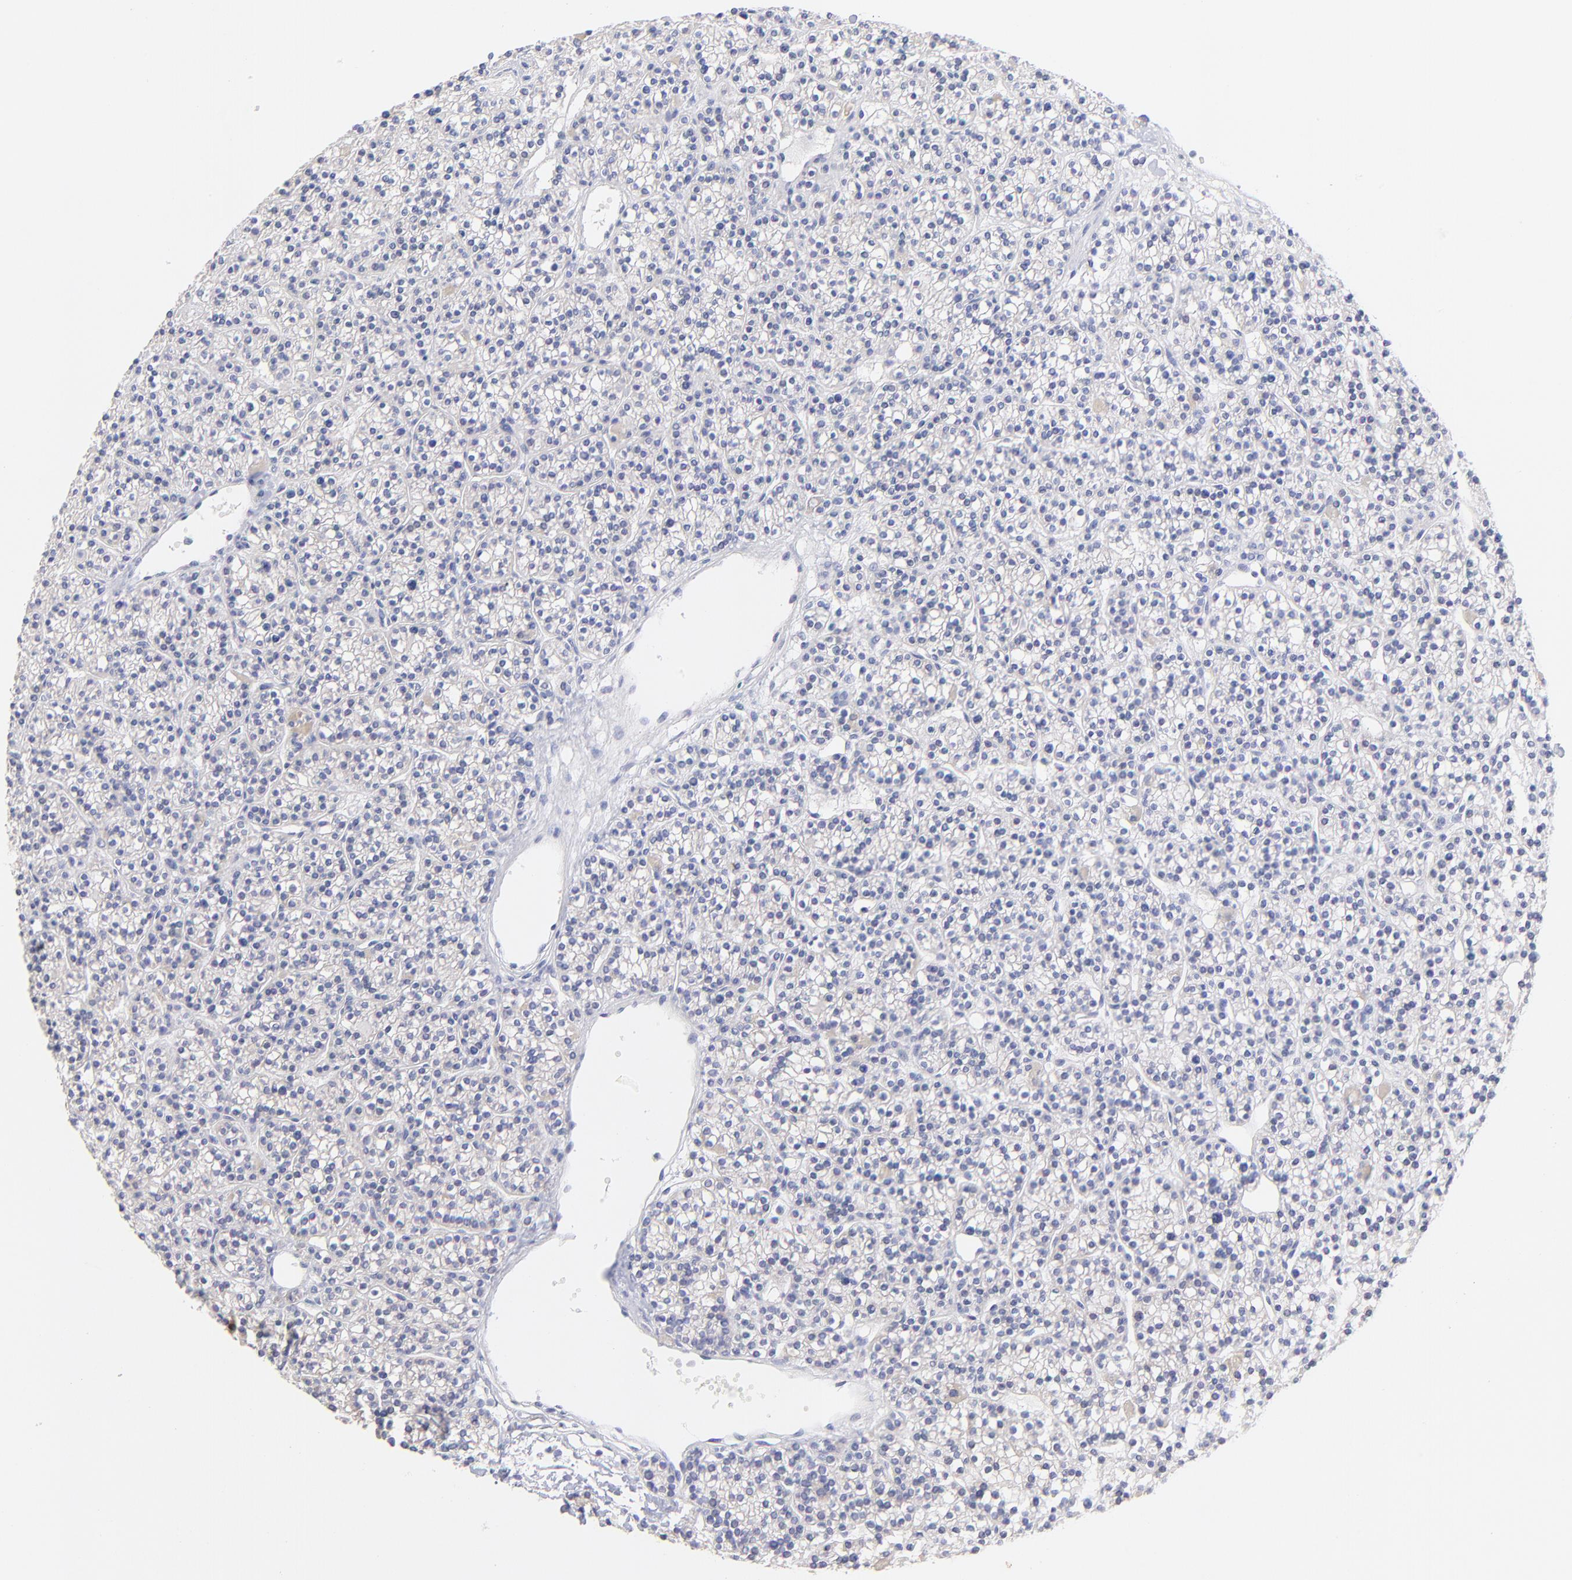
{"staining": {"intensity": "negative", "quantity": "none", "location": "none"}, "tissue": "parathyroid gland", "cell_type": "Glandular cells", "image_type": "normal", "snomed": [{"axis": "morphology", "description": "Normal tissue, NOS"}, {"axis": "topography", "description": "Parathyroid gland"}], "caption": "This micrograph is of normal parathyroid gland stained with IHC to label a protein in brown with the nuclei are counter-stained blue. There is no staining in glandular cells. (Immunohistochemistry, brightfield microscopy, high magnification).", "gene": "EBP", "patient": {"sex": "female", "age": 50}}